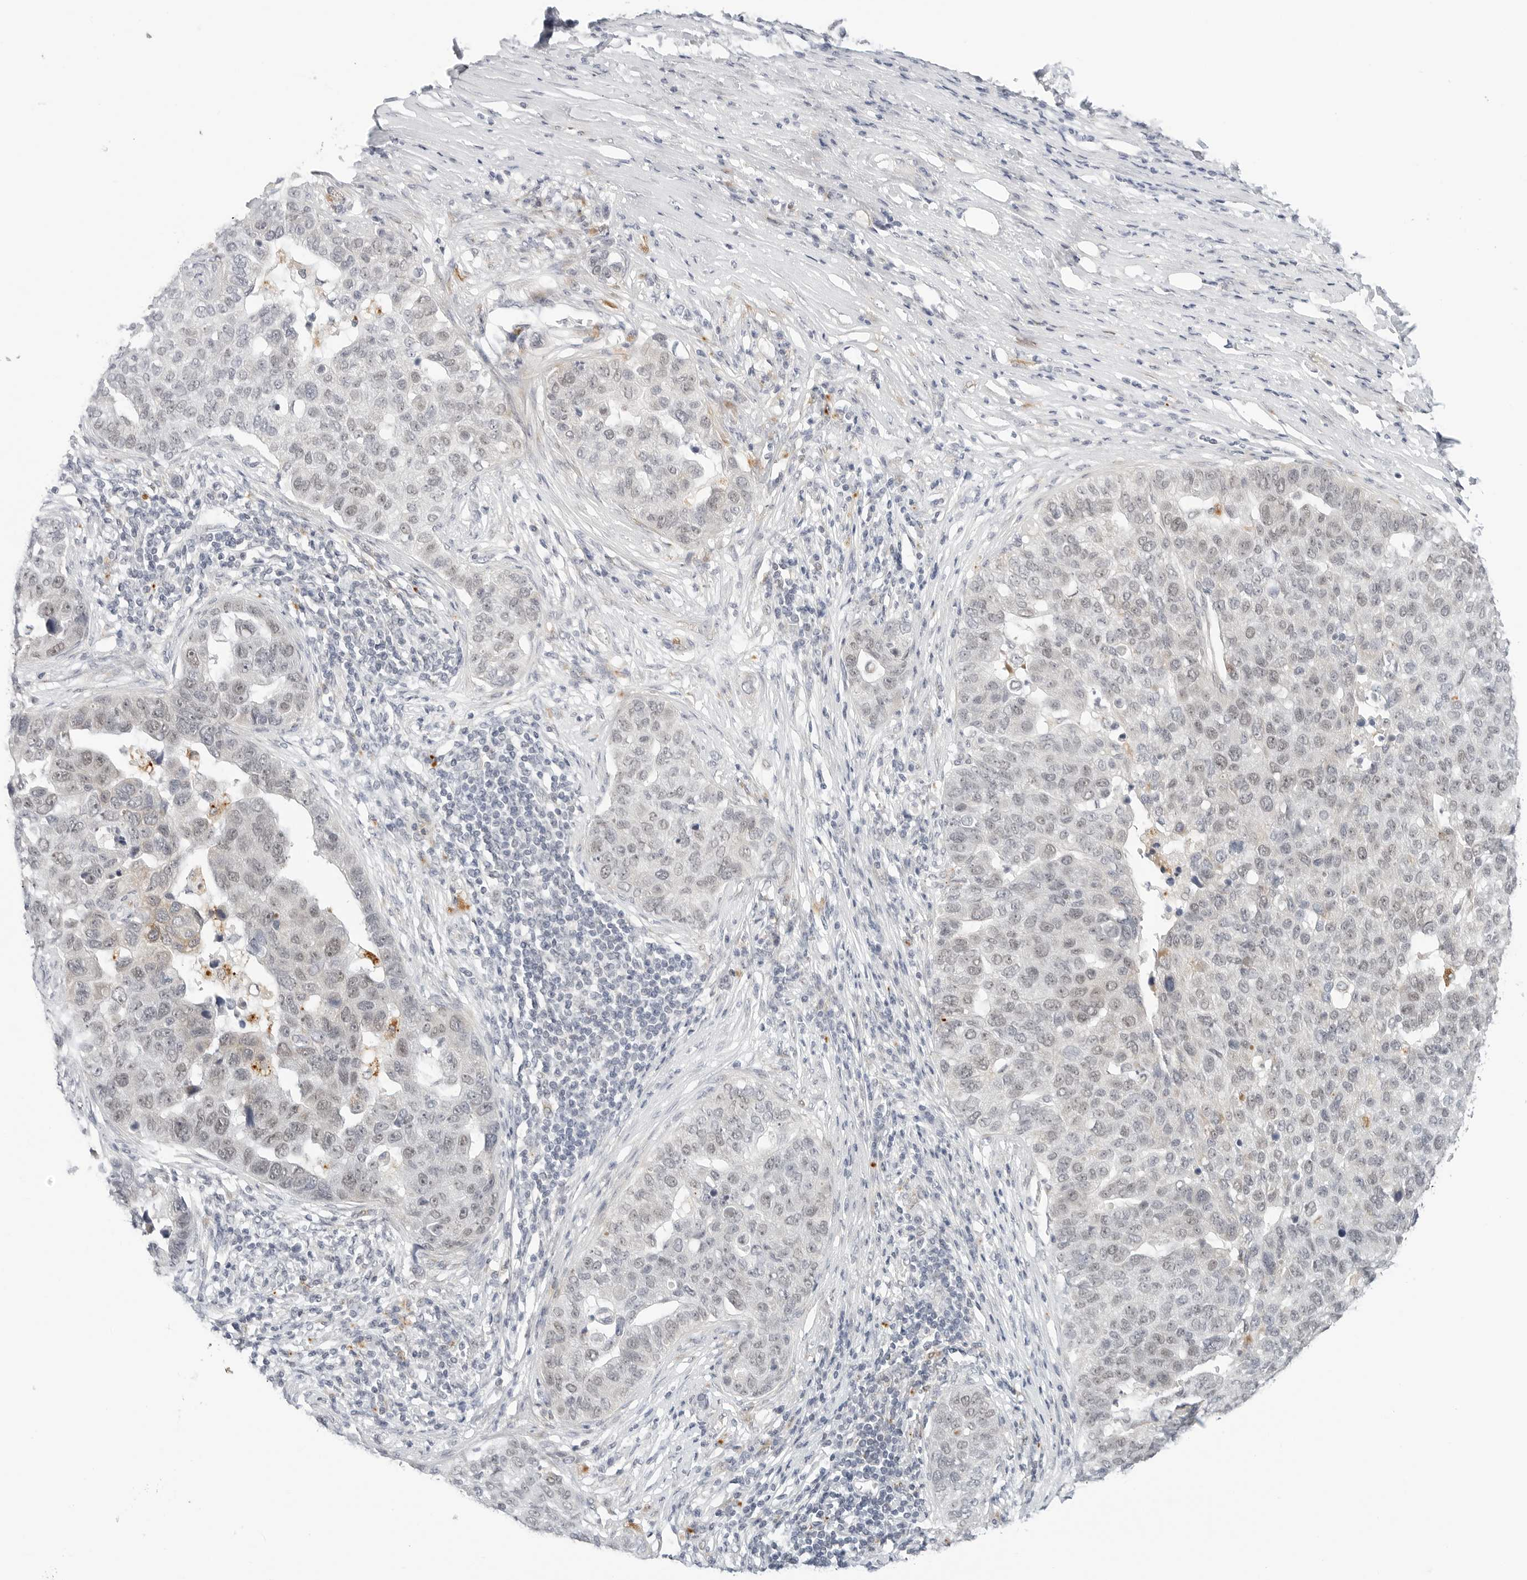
{"staining": {"intensity": "negative", "quantity": "none", "location": "none"}, "tissue": "pancreatic cancer", "cell_type": "Tumor cells", "image_type": "cancer", "snomed": [{"axis": "morphology", "description": "Adenocarcinoma, NOS"}, {"axis": "topography", "description": "Pancreas"}], "caption": "This is a photomicrograph of IHC staining of adenocarcinoma (pancreatic), which shows no positivity in tumor cells.", "gene": "TSEN2", "patient": {"sex": "female", "age": 61}}